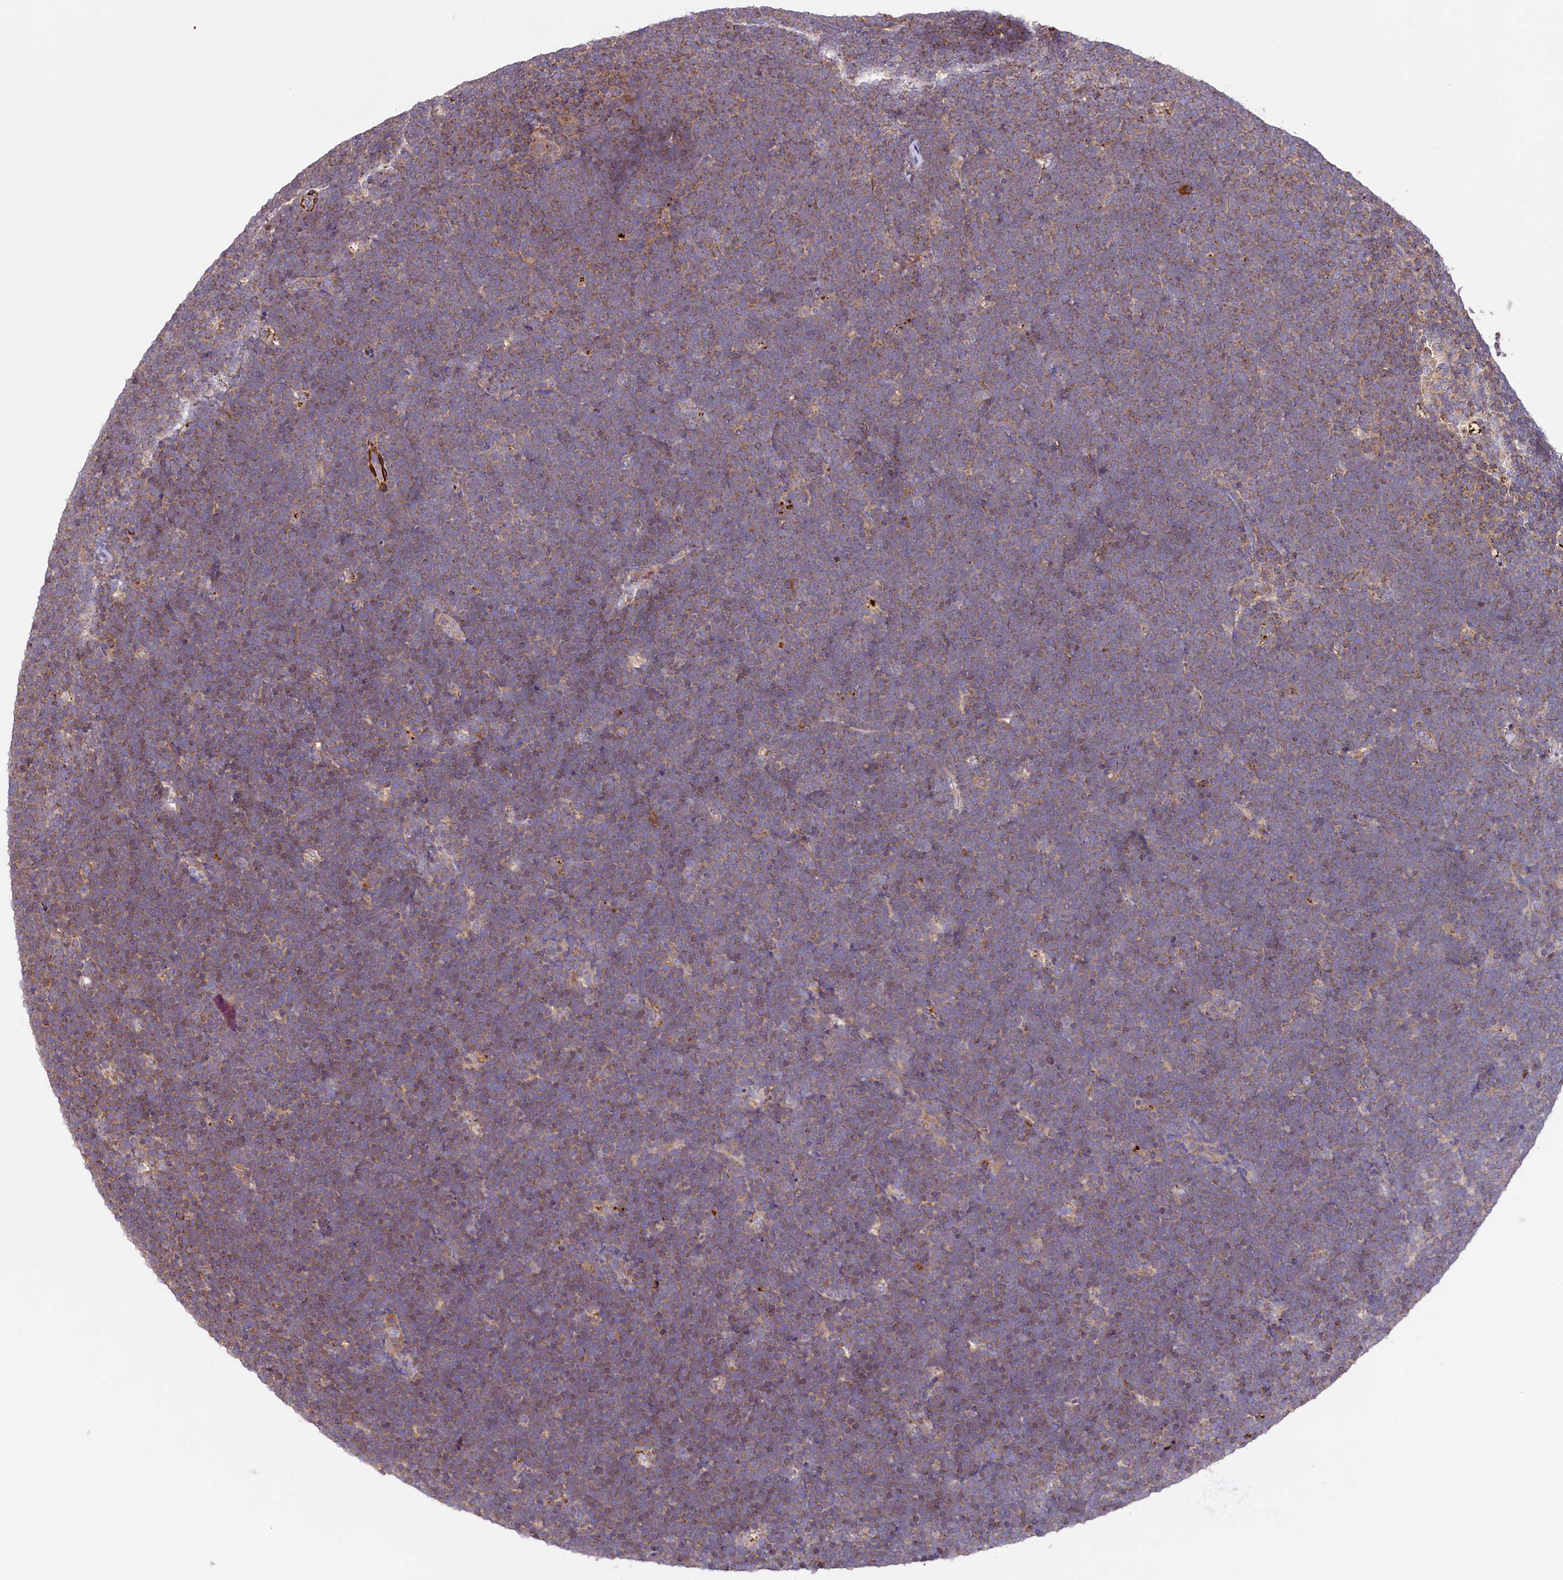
{"staining": {"intensity": "moderate", "quantity": ">75%", "location": "cytoplasmic/membranous"}, "tissue": "lymphoma", "cell_type": "Tumor cells", "image_type": "cancer", "snomed": [{"axis": "morphology", "description": "Malignant lymphoma, non-Hodgkin's type, High grade"}, {"axis": "topography", "description": "Lymph node"}], "caption": "An IHC image of tumor tissue is shown. Protein staining in brown highlights moderate cytoplasmic/membranous positivity in malignant lymphoma, non-Hodgkin's type (high-grade) within tumor cells. (Brightfield microscopy of DAB IHC at high magnification).", "gene": "CIAO3", "patient": {"sex": "male", "age": 13}}